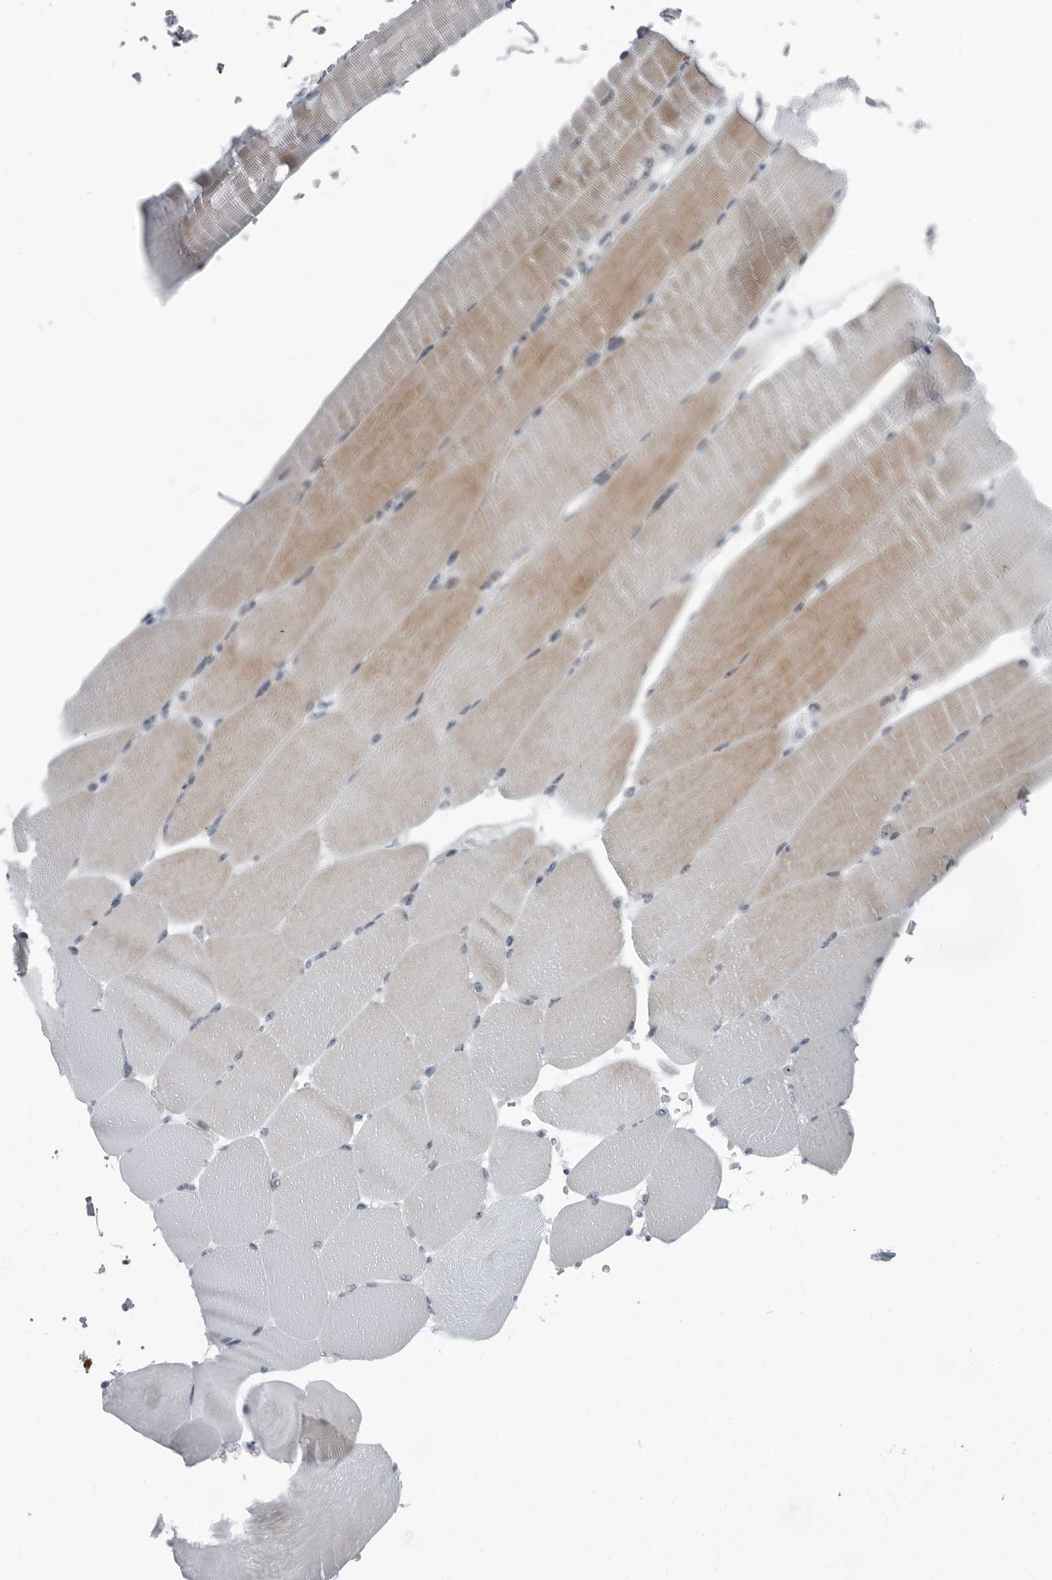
{"staining": {"intensity": "weak", "quantity": "<25%", "location": "cytoplasmic/membranous"}, "tissue": "skeletal muscle", "cell_type": "Myocytes", "image_type": "normal", "snomed": [{"axis": "morphology", "description": "Normal tissue, NOS"}, {"axis": "topography", "description": "Skeletal muscle"}, {"axis": "topography", "description": "Parathyroid gland"}], "caption": "The micrograph reveals no significant expression in myocytes of skeletal muscle.", "gene": "PDCD11", "patient": {"sex": "female", "age": 37}}